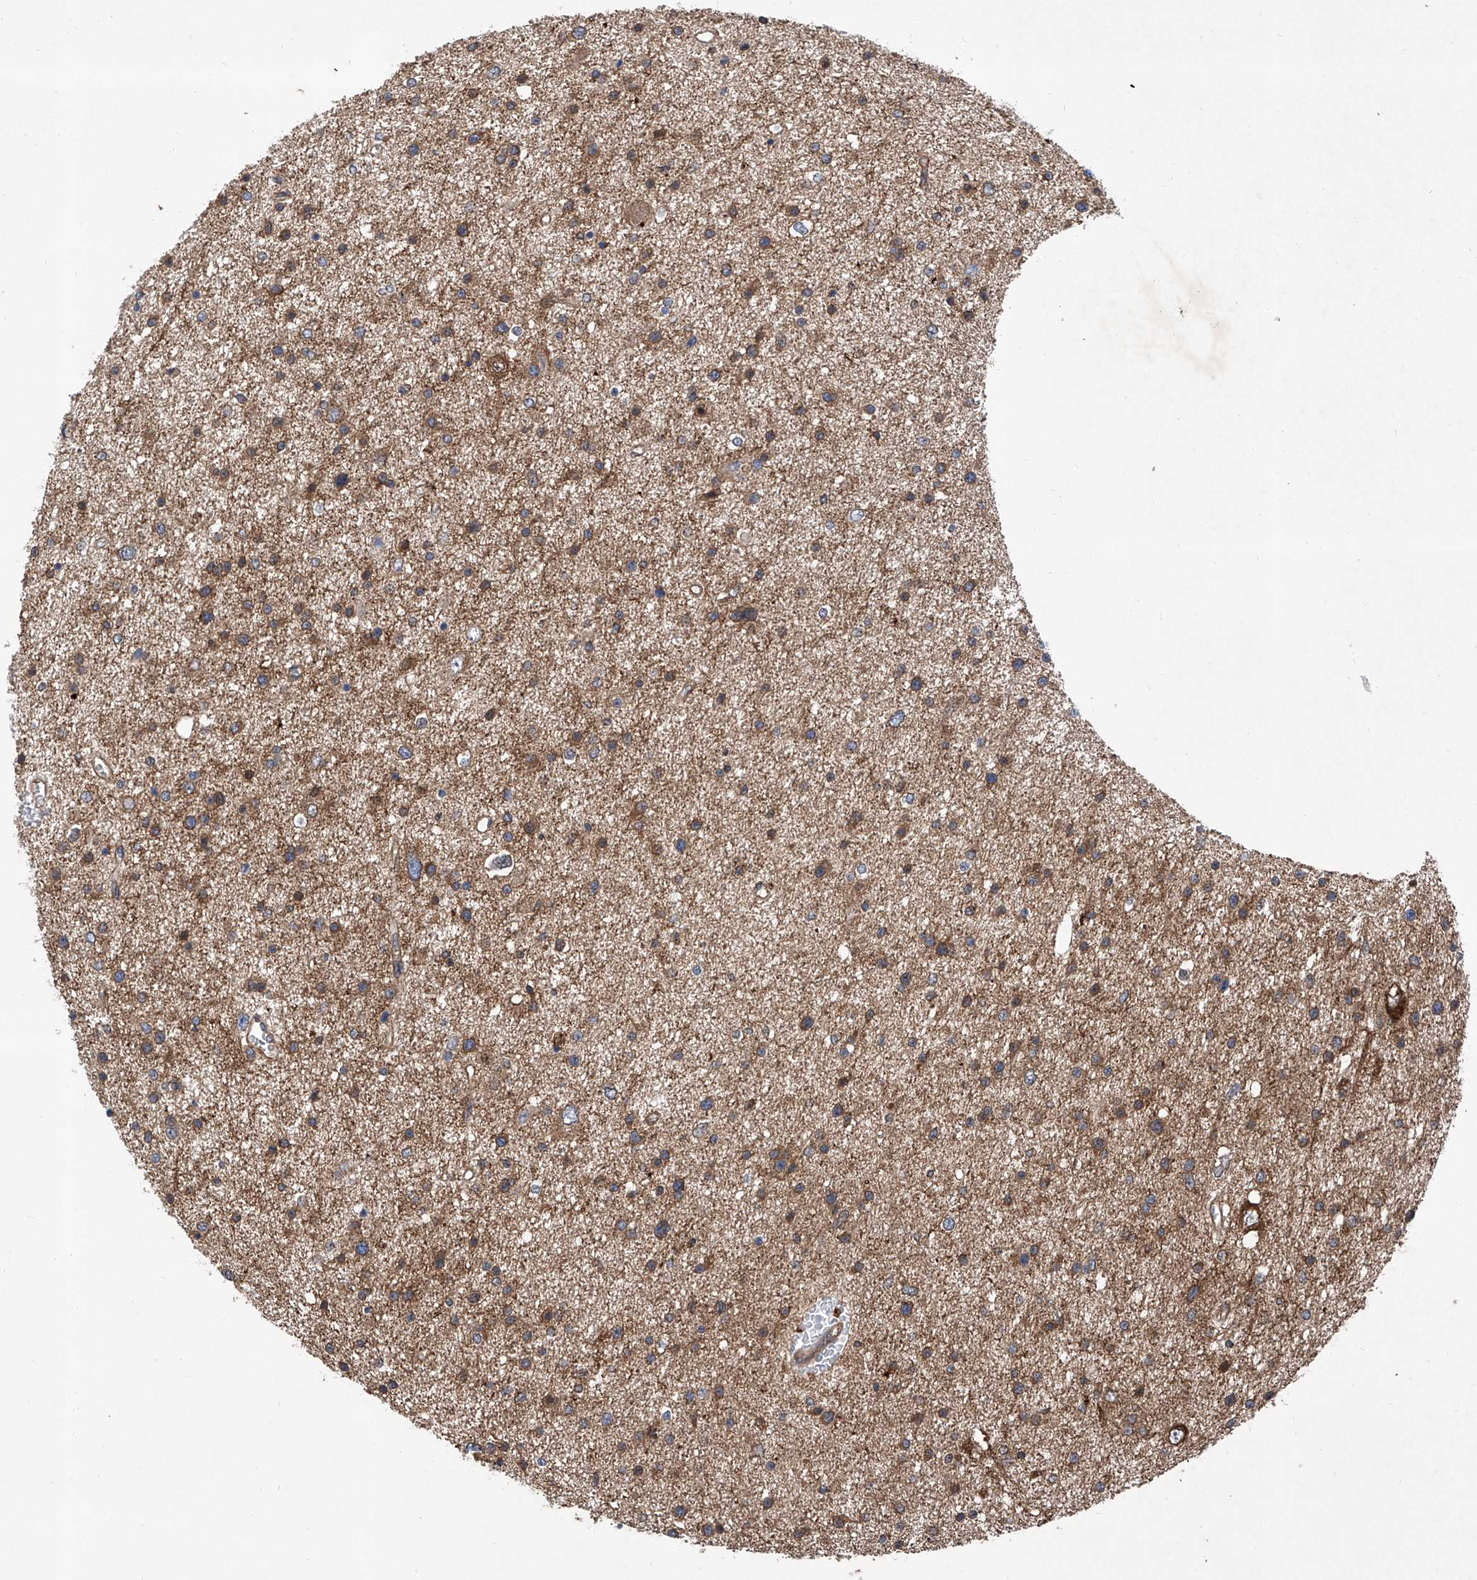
{"staining": {"intensity": "moderate", "quantity": ">75%", "location": "cytoplasmic/membranous"}, "tissue": "glioma", "cell_type": "Tumor cells", "image_type": "cancer", "snomed": [{"axis": "morphology", "description": "Glioma, malignant, Low grade"}, {"axis": "topography", "description": "Brain"}], "caption": "IHC photomicrograph of neoplastic tissue: human glioma stained using IHC exhibits medium levels of moderate protein expression localized specifically in the cytoplasmic/membranous of tumor cells, appearing as a cytoplasmic/membranous brown color.", "gene": "SMAP1", "patient": {"sex": "female", "age": 37}}